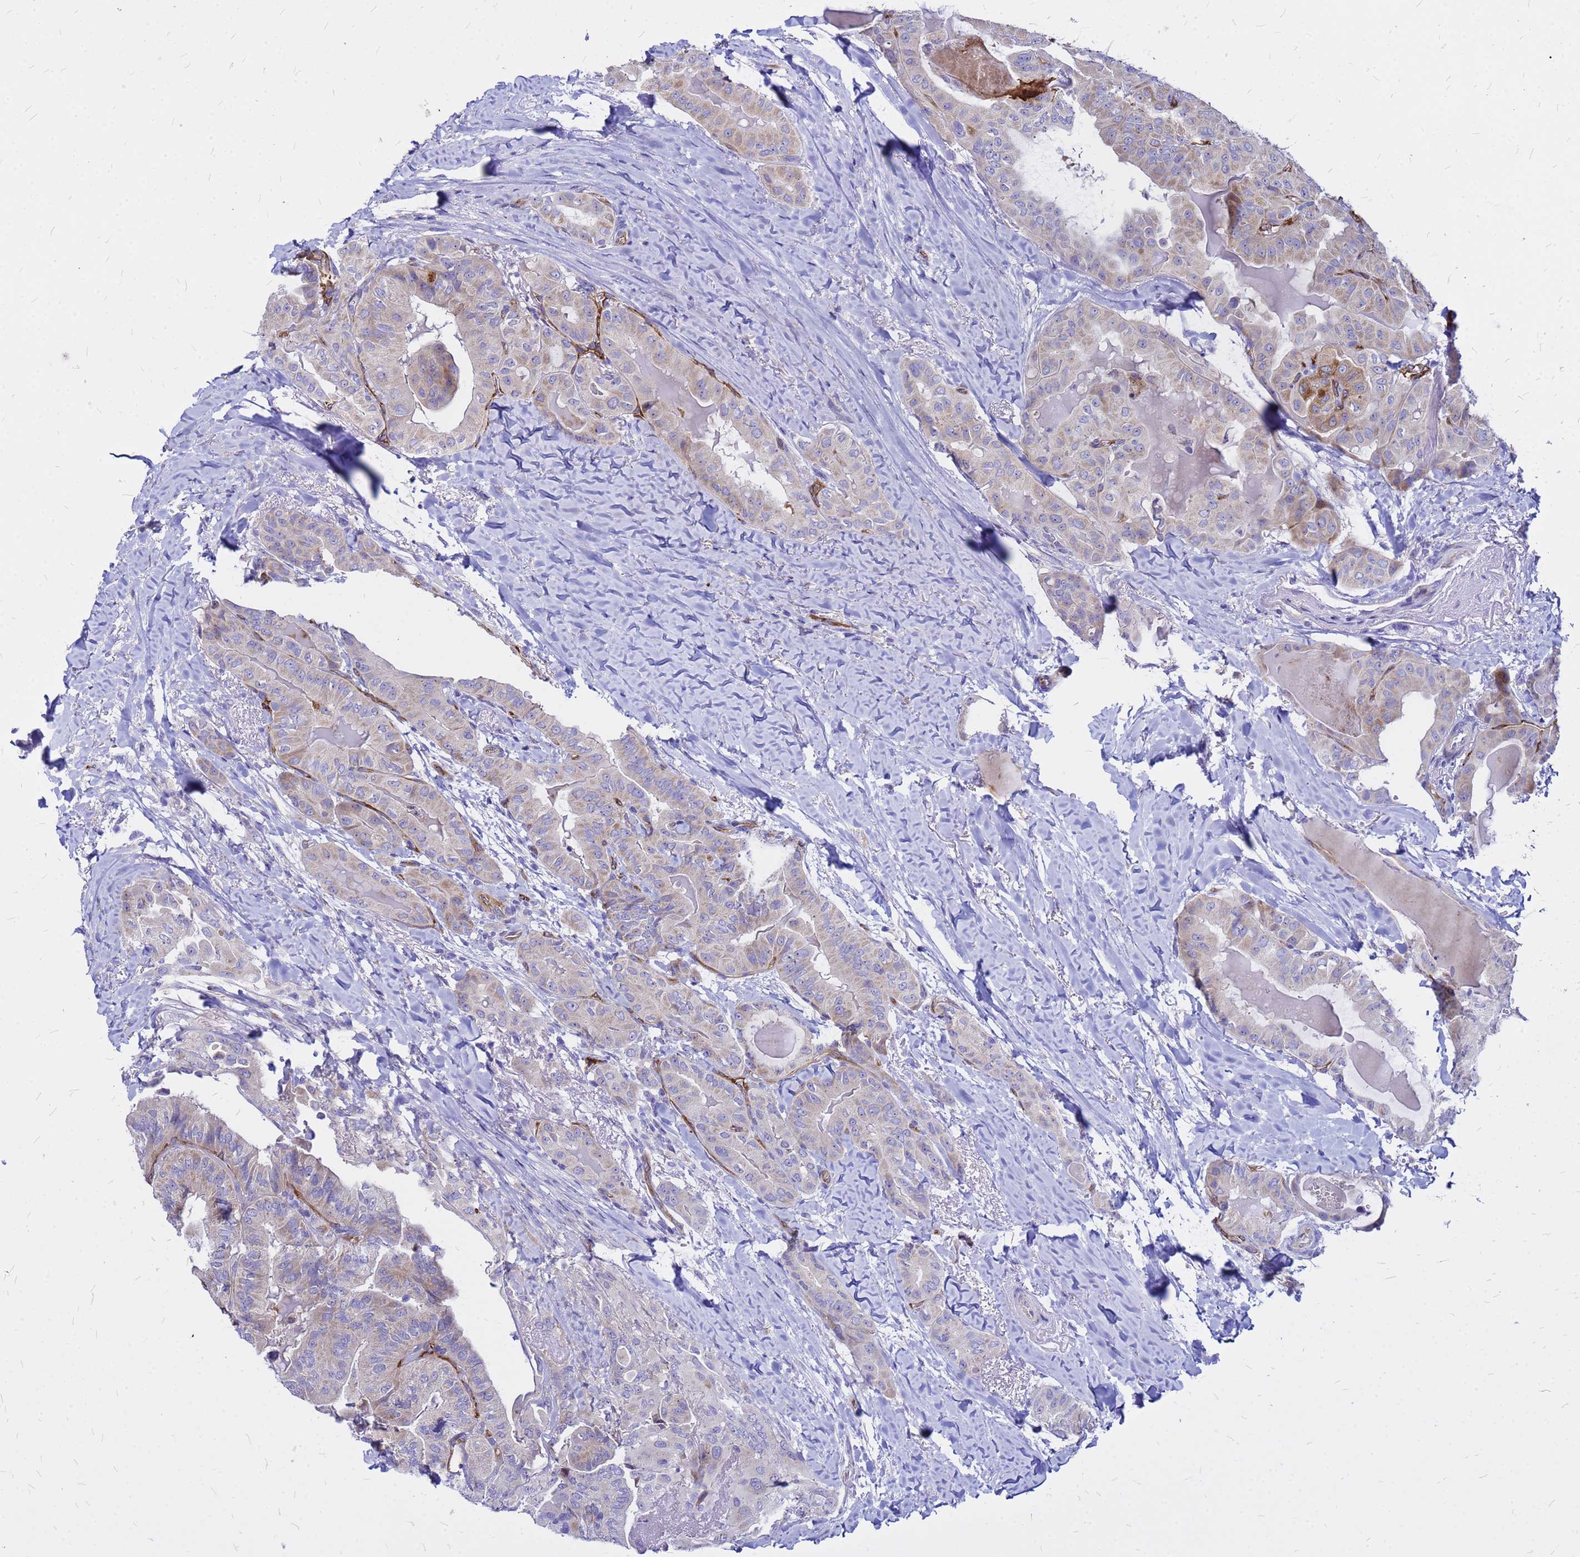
{"staining": {"intensity": "weak", "quantity": "<25%", "location": "cytoplasmic/membranous"}, "tissue": "thyroid cancer", "cell_type": "Tumor cells", "image_type": "cancer", "snomed": [{"axis": "morphology", "description": "Papillary adenocarcinoma, NOS"}, {"axis": "topography", "description": "Thyroid gland"}], "caption": "This micrograph is of thyroid papillary adenocarcinoma stained with immunohistochemistry to label a protein in brown with the nuclei are counter-stained blue. There is no staining in tumor cells. Brightfield microscopy of IHC stained with DAB (brown) and hematoxylin (blue), captured at high magnification.", "gene": "NOSTRIN", "patient": {"sex": "female", "age": 68}}